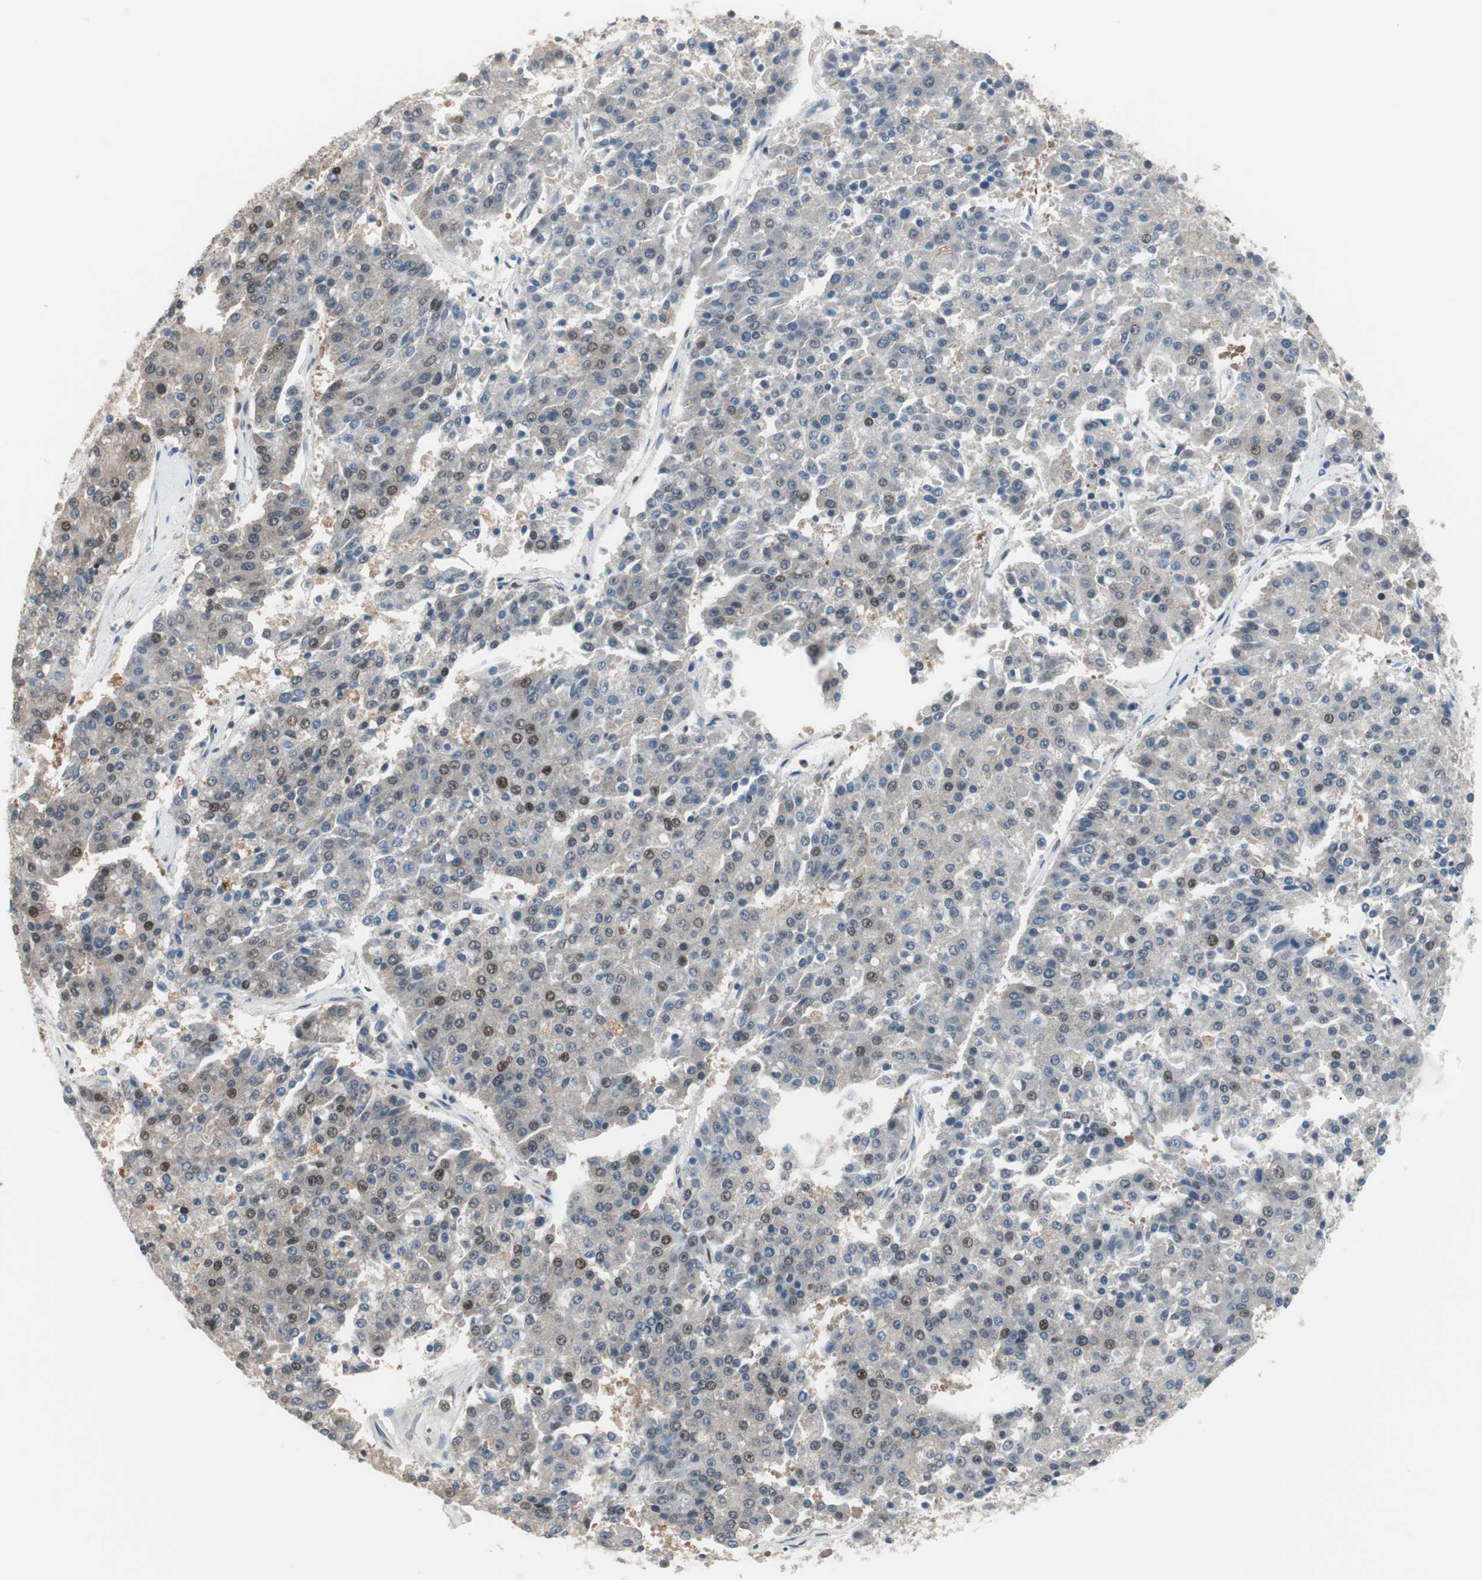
{"staining": {"intensity": "weak", "quantity": "<25%", "location": "nuclear"}, "tissue": "pancreatic cancer", "cell_type": "Tumor cells", "image_type": "cancer", "snomed": [{"axis": "morphology", "description": "Adenocarcinoma, NOS"}, {"axis": "topography", "description": "Pancreas"}], "caption": "Pancreatic cancer was stained to show a protein in brown. There is no significant positivity in tumor cells. The staining was performed using DAB (3,3'-diaminobenzidine) to visualize the protein expression in brown, while the nuclei were stained in blue with hematoxylin (Magnification: 20x).", "gene": "POLH", "patient": {"sex": "male", "age": 50}}